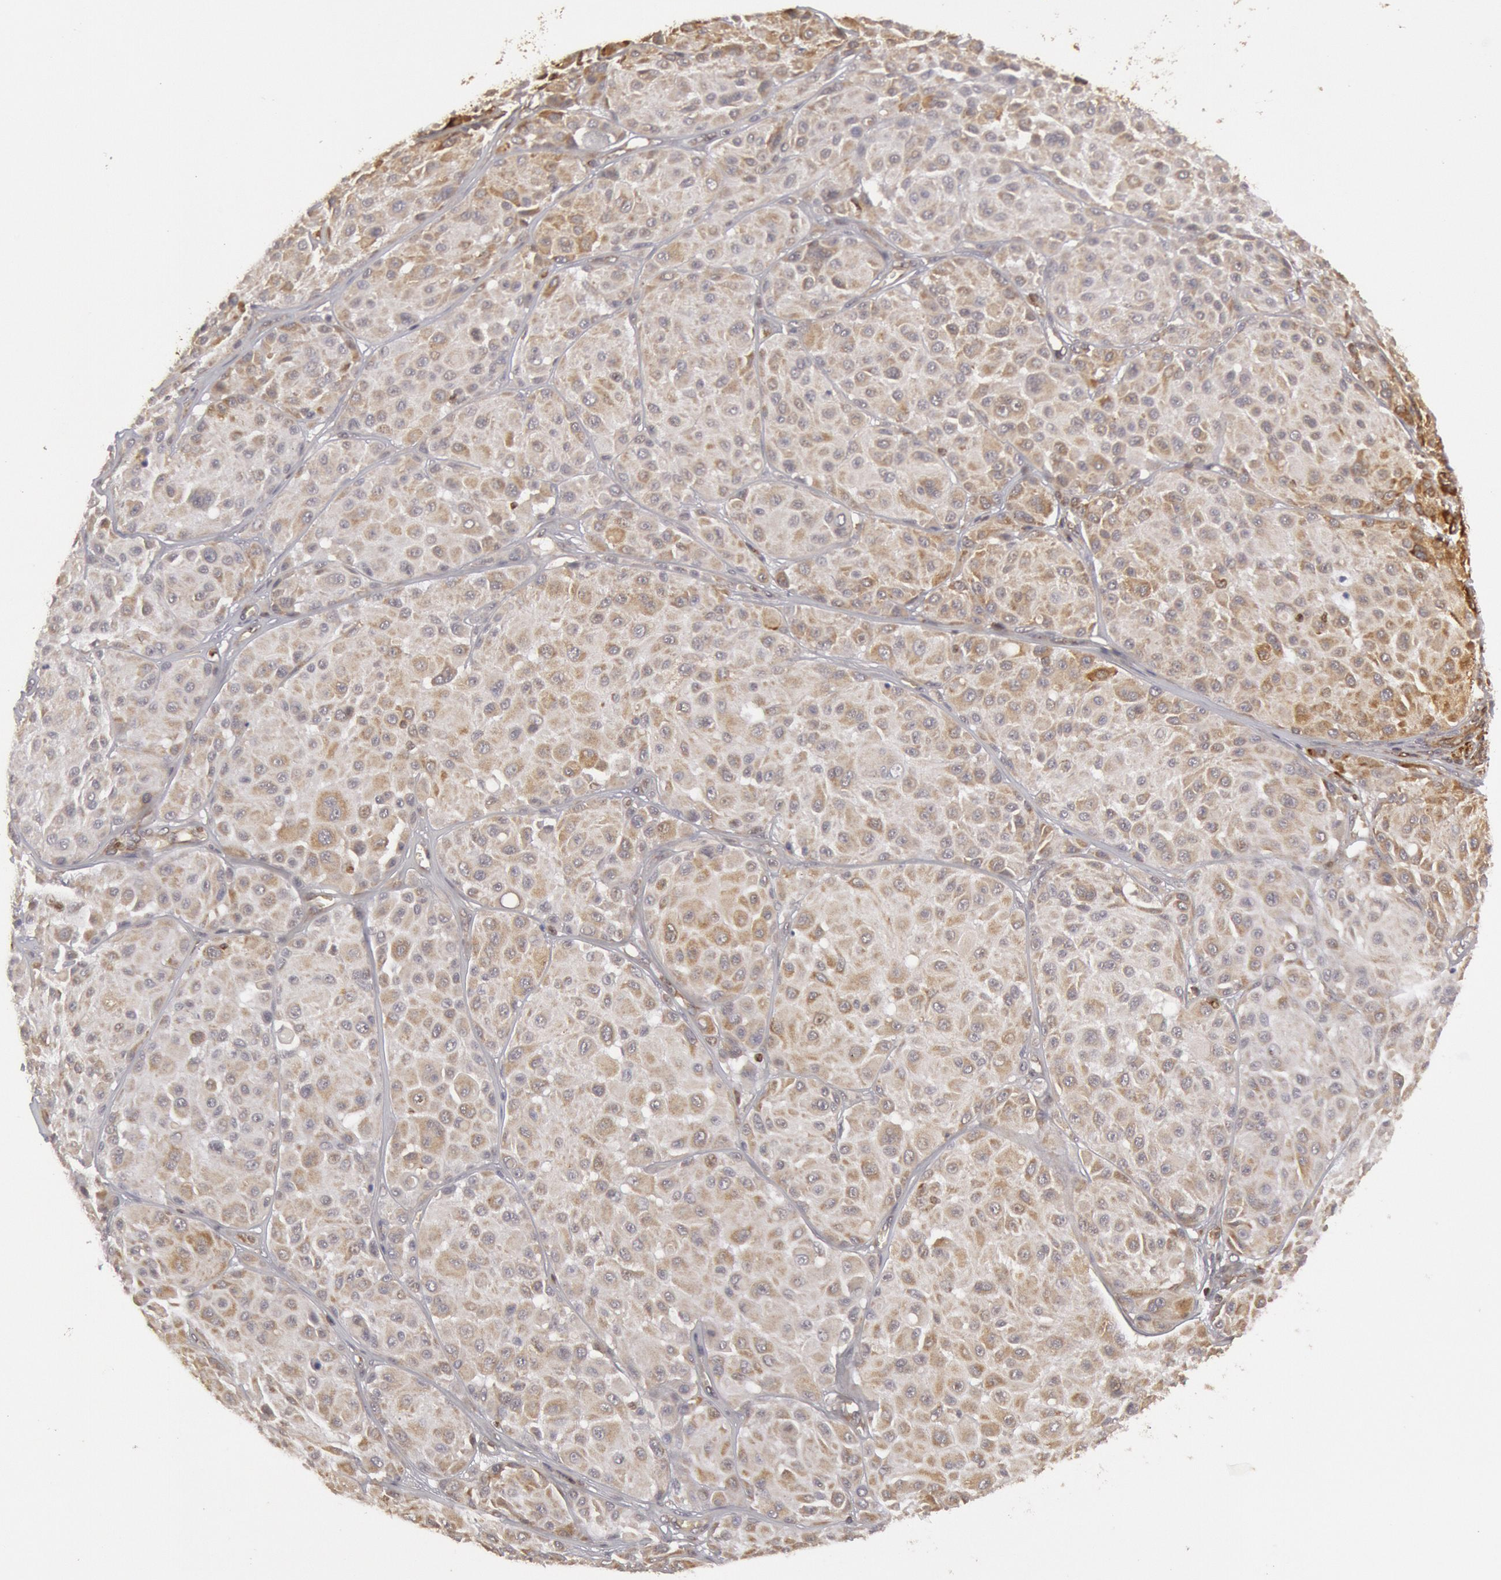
{"staining": {"intensity": "weak", "quantity": "25%-75%", "location": "cytoplasmic/membranous"}, "tissue": "melanoma", "cell_type": "Tumor cells", "image_type": "cancer", "snomed": [{"axis": "morphology", "description": "Malignant melanoma, NOS"}, {"axis": "topography", "description": "Skin"}], "caption": "Protein expression analysis of human melanoma reveals weak cytoplasmic/membranous staining in about 25%-75% of tumor cells.", "gene": "TAP2", "patient": {"sex": "male", "age": 36}}